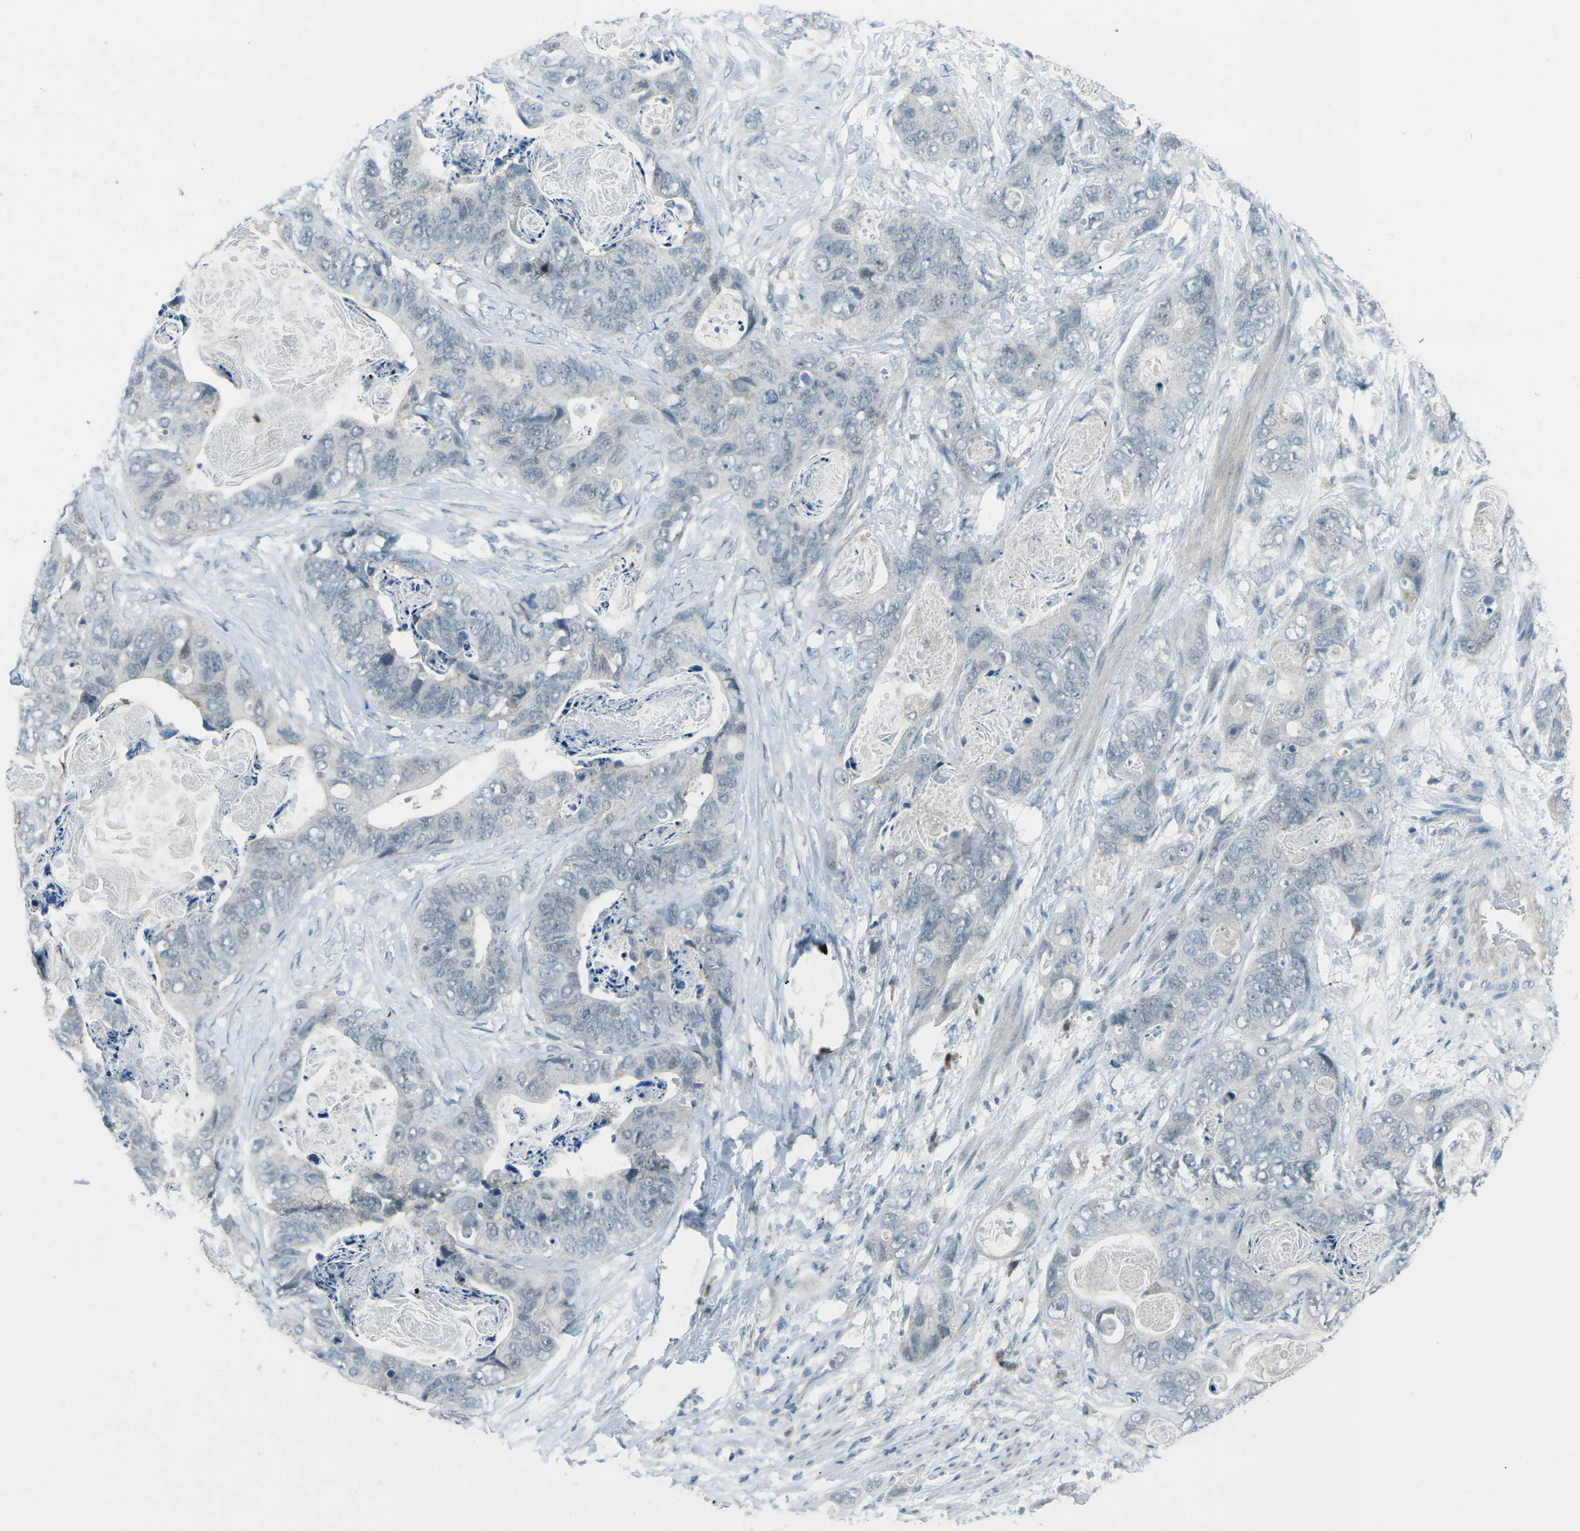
{"staining": {"intensity": "negative", "quantity": "none", "location": "none"}, "tissue": "stomach cancer", "cell_type": "Tumor cells", "image_type": "cancer", "snomed": [{"axis": "morphology", "description": "Adenocarcinoma, NOS"}, {"axis": "topography", "description": "Stomach"}], "caption": "This is an immunohistochemistry (IHC) photomicrograph of stomach adenocarcinoma. There is no staining in tumor cells.", "gene": "PRKCA", "patient": {"sex": "female", "age": 89}}